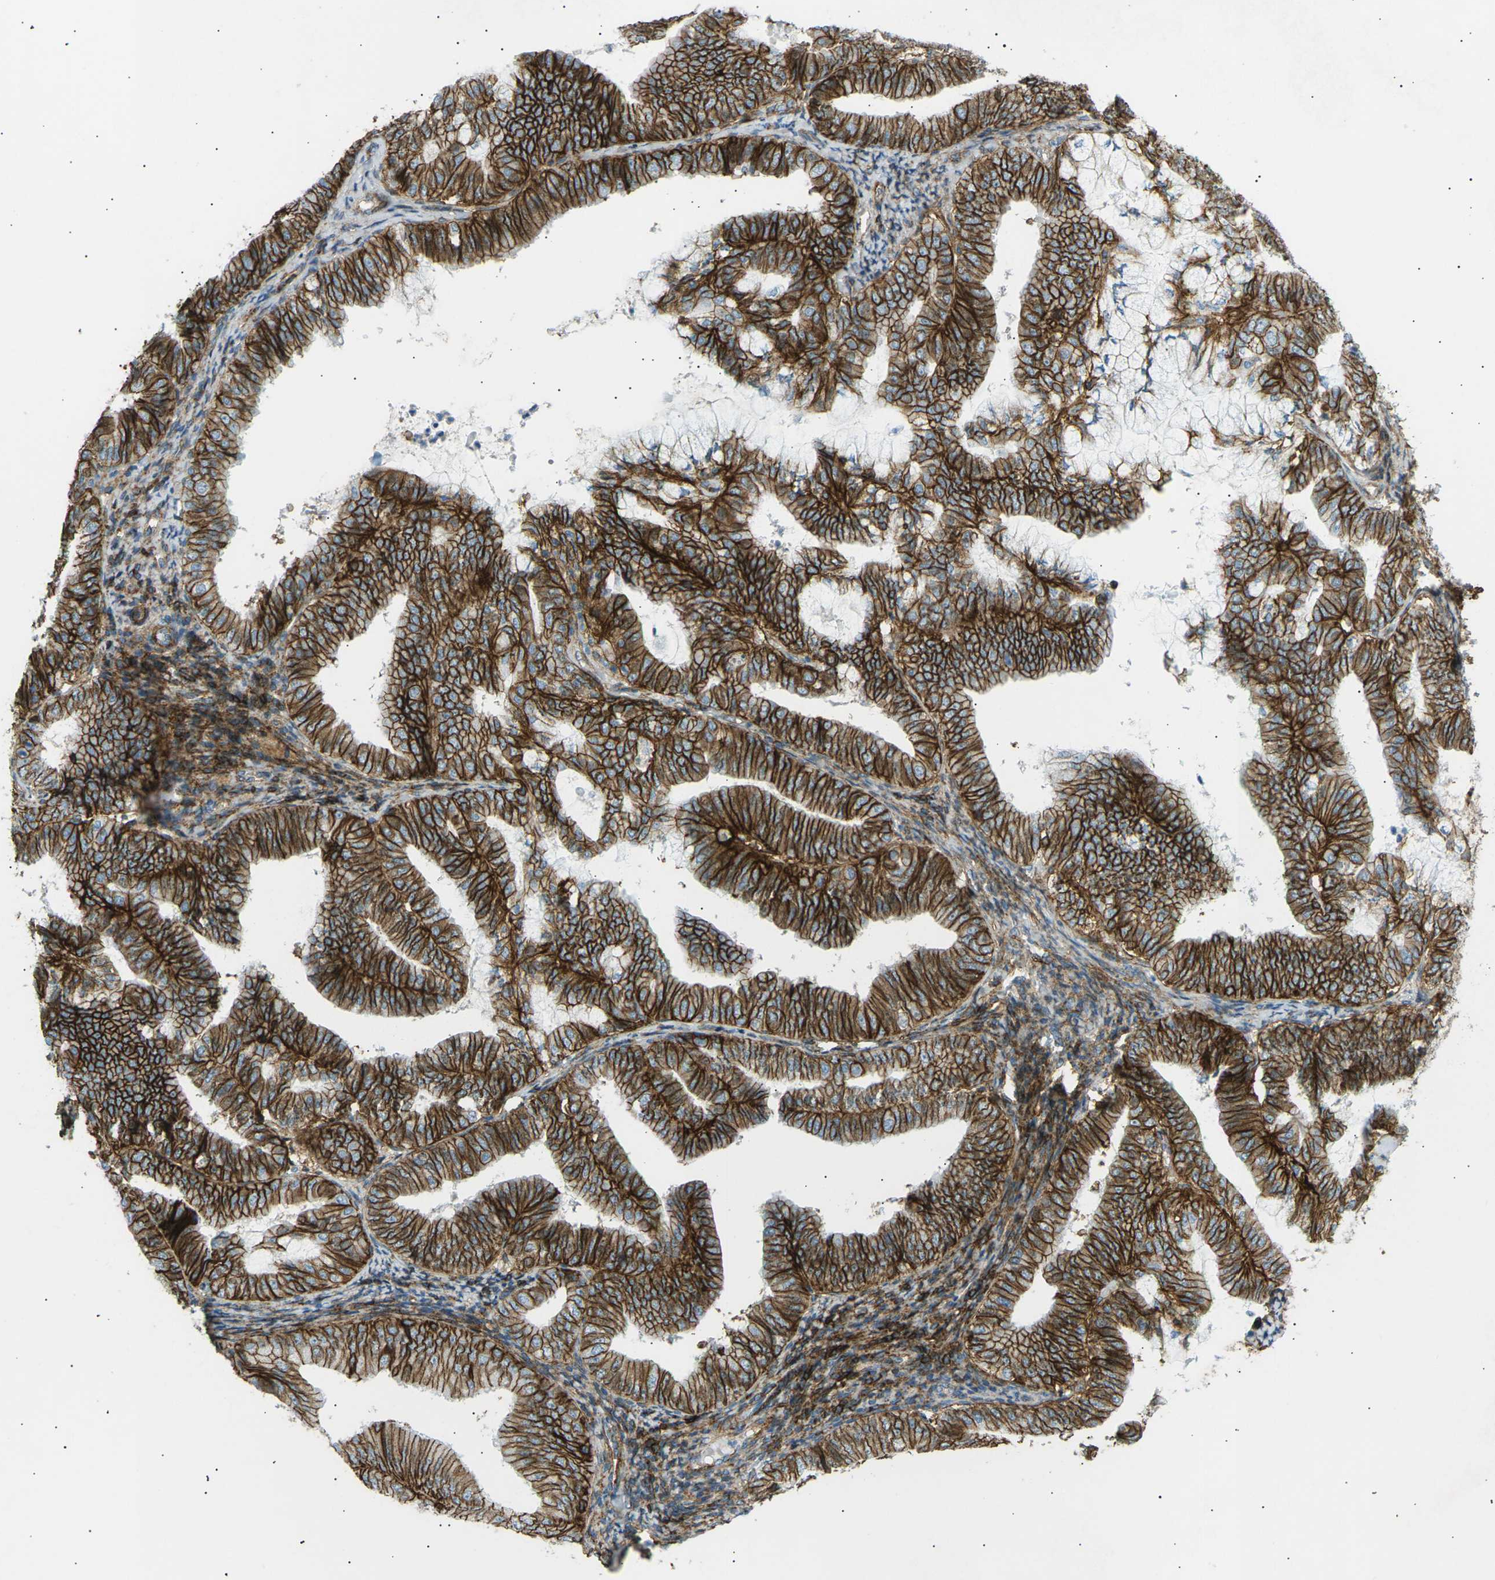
{"staining": {"intensity": "strong", "quantity": ">75%", "location": "cytoplasmic/membranous"}, "tissue": "endometrial cancer", "cell_type": "Tumor cells", "image_type": "cancer", "snomed": [{"axis": "morphology", "description": "Adenocarcinoma, NOS"}, {"axis": "topography", "description": "Endometrium"}], "caption": "Approximately >75% of tumor cells in human endometrial adenocarcinoma exhibit strong cytoplasmic/membranous protein positivity as visualized by brown immunohistochemical staining.", "gene": "ATP2B4", "patient": {"sex": "female", "age": 63}}